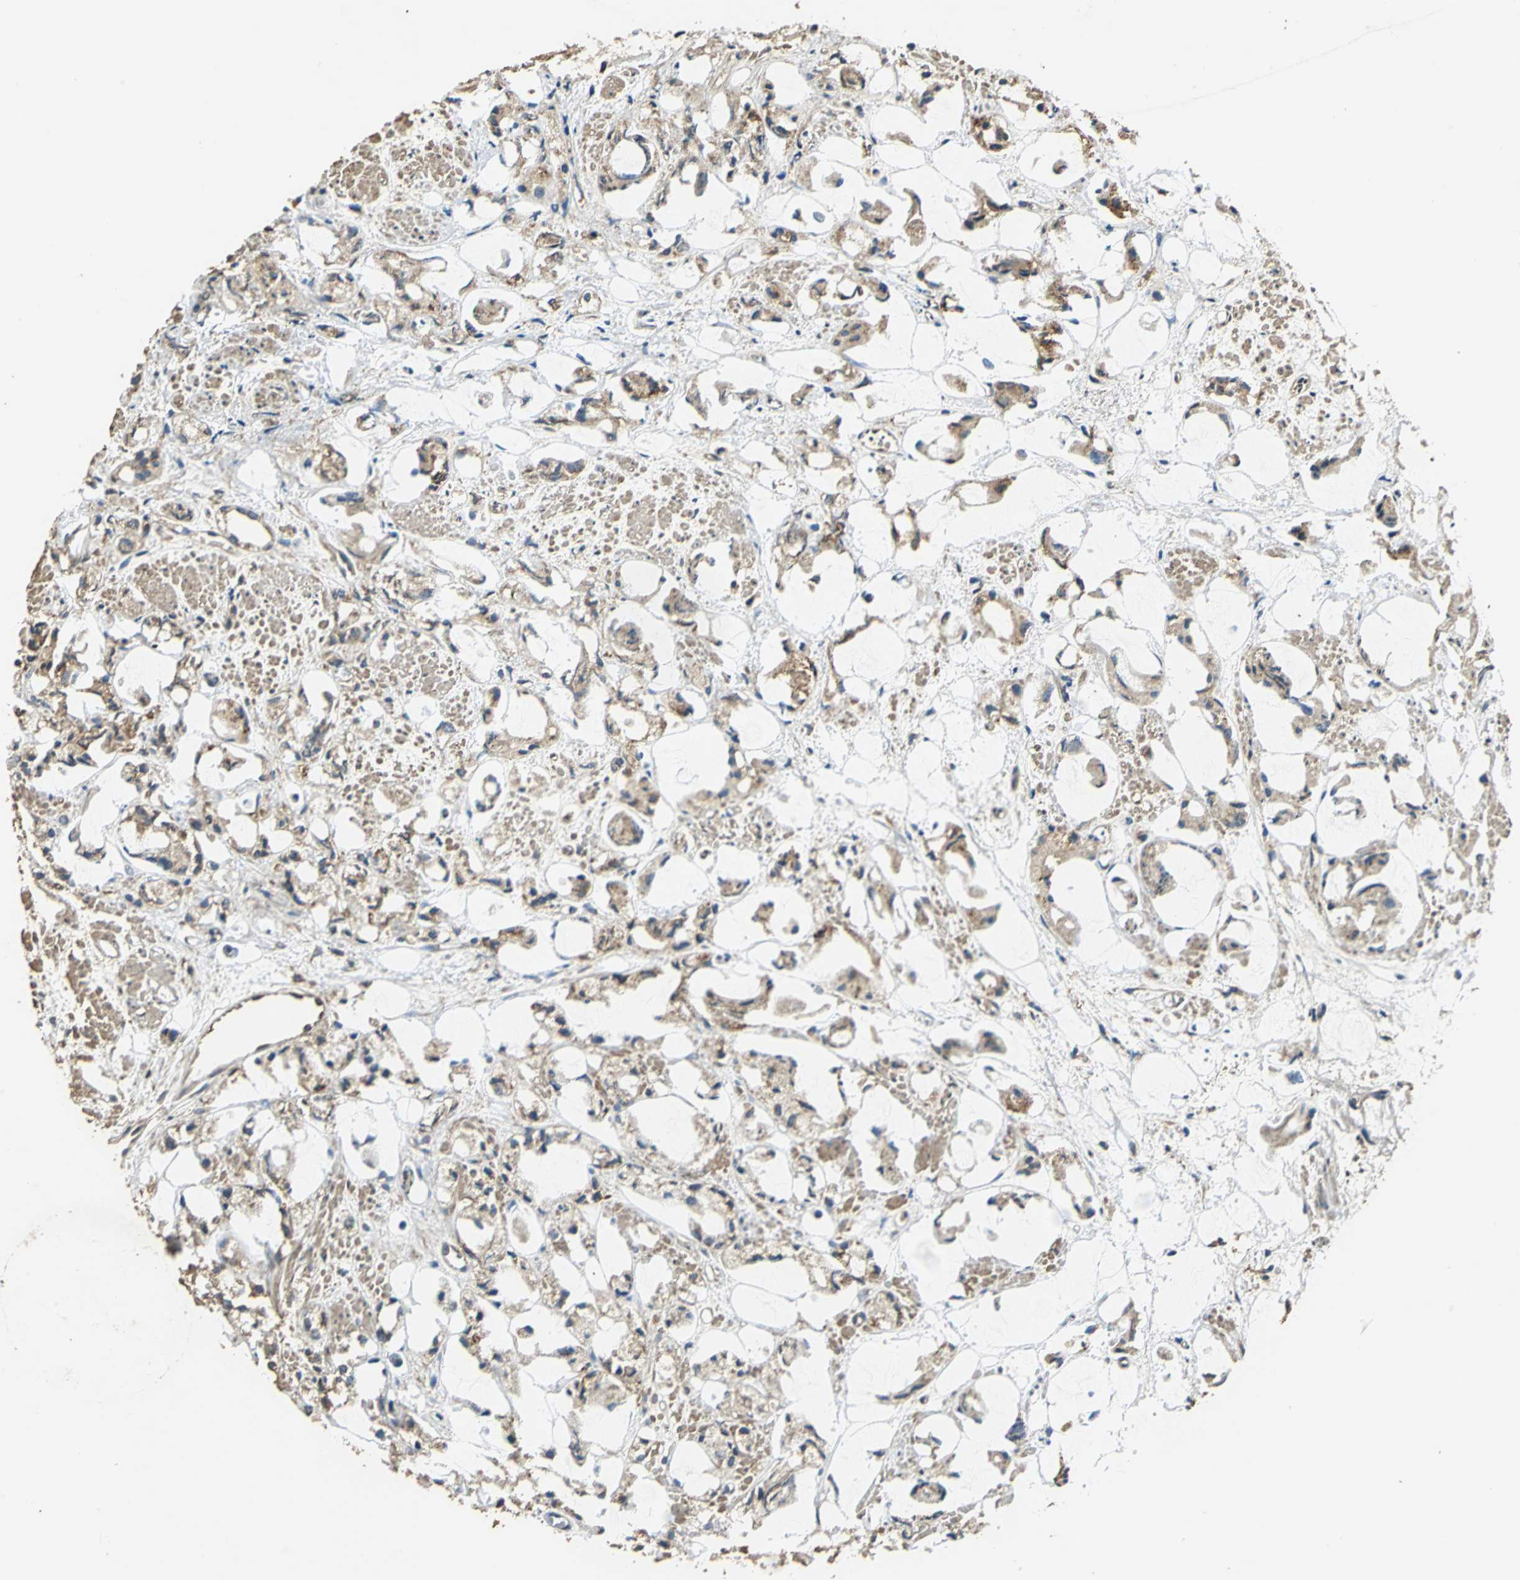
{"staining": {"intensity": "moderate", "quantity": ">75%", "location": "cytoplasmic/membranous"}, "tissue": "prostate cancer", "cell_type": "Tumor cells", "image_type": "cancer", "snomed": [{"axis": "morphology", "description": "Adenocarcinoma, High grade"}, {"axis": "topography", "description": "Prostate"}], "caption": "Immunohistochemical staining of prostate cancer displays medium levels of moderate cytoplasmic/membranous protein expression in approximately >75% of tumor cells. (DAB (3,3'-diaminobenzidine) IHC with brightfield microscopy, high magnification).", "gene": "TMPRSS4", "patient": {"sex": "male", "age": 85}}